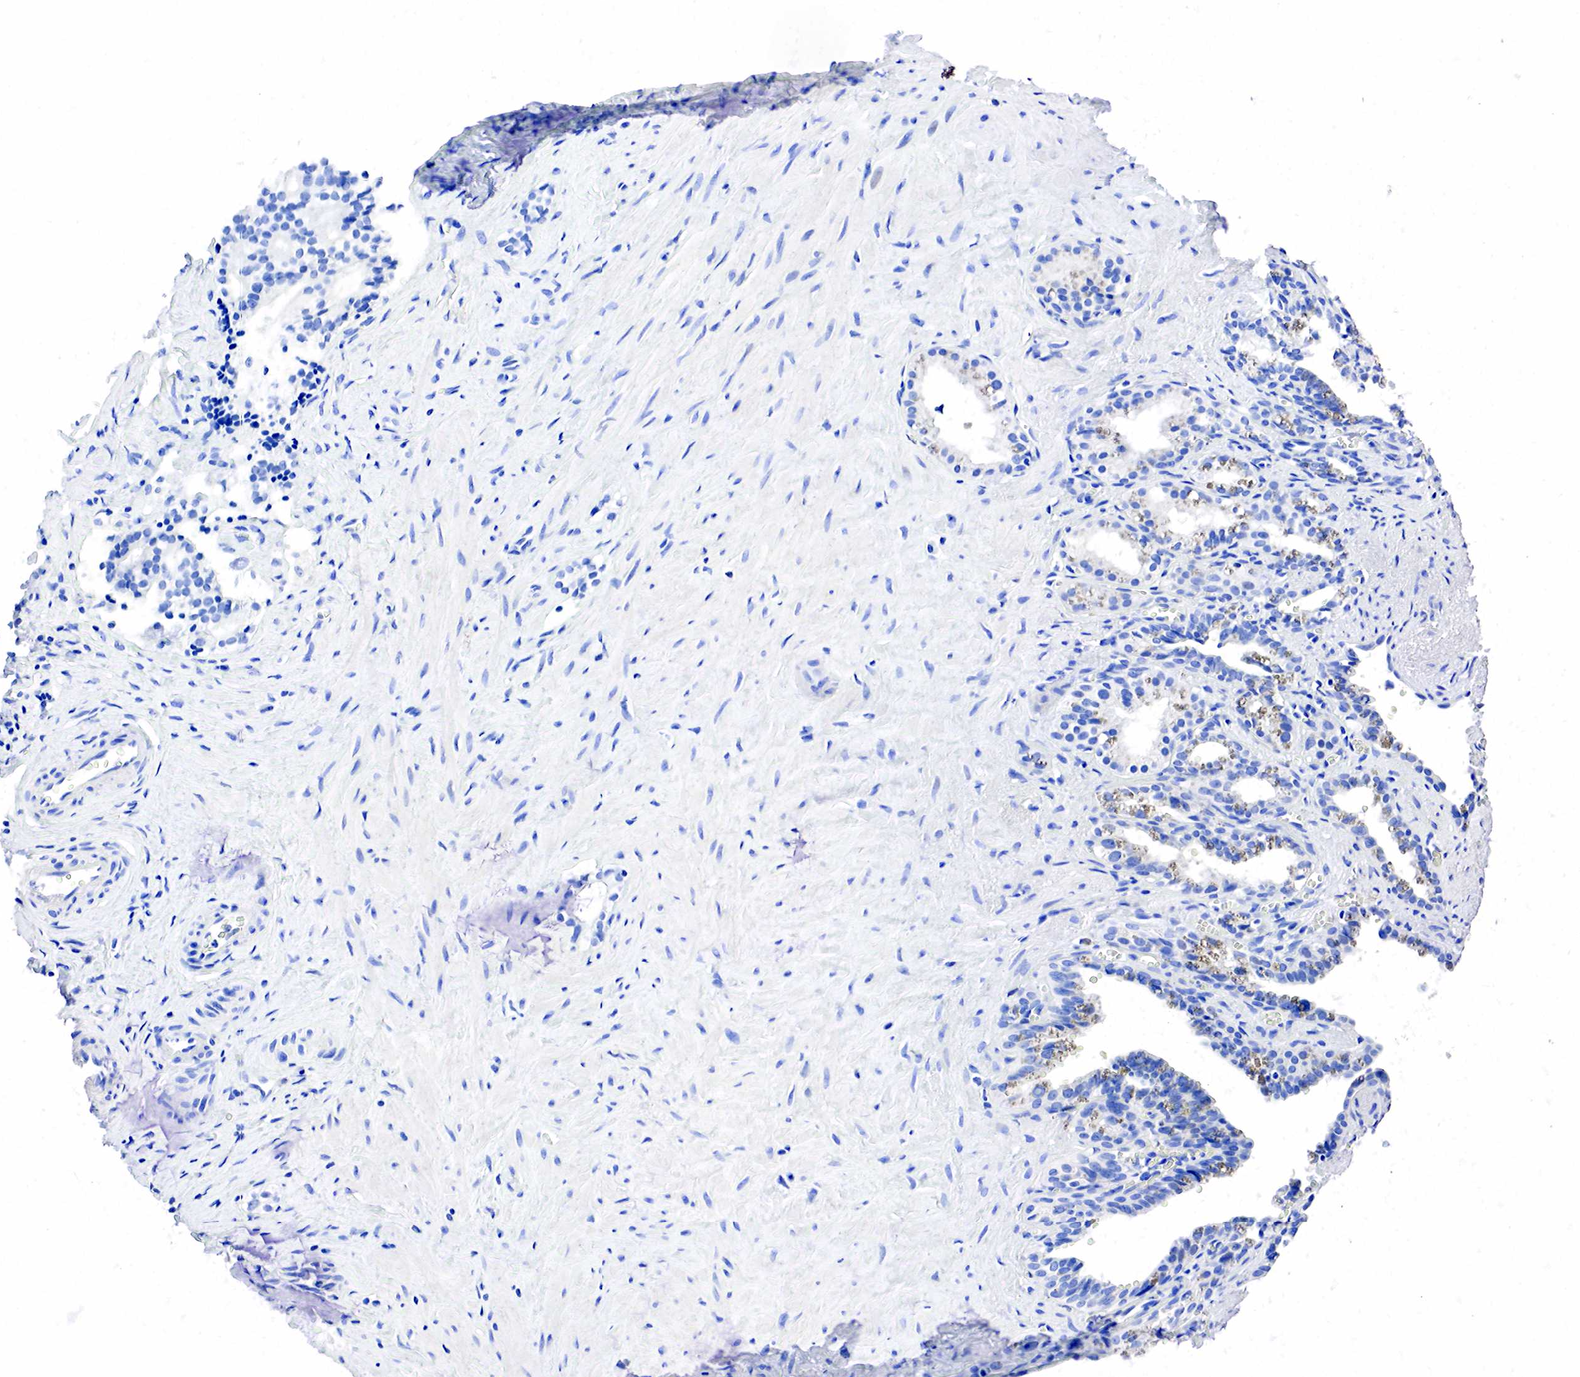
{"staining": {"intensity": "negative", "quantity": "none", "location": "none"}, "tissue": "seminal vesicle", "cell_type": "Glandular cells", "image_type": "normal", "snomed": [{"axis": "morphology", "description": "Normal tissue, NOS"}, {"axis": "topography", "description": "Seminal veicle"}], "caption": "An immunohistochemistry (IHC) image of normal seminal vesicle is shown. There is no staining in glandular cells of seminal vesicle.", "gene": "SST", "patient": {"sex": "male", "age": 60}}